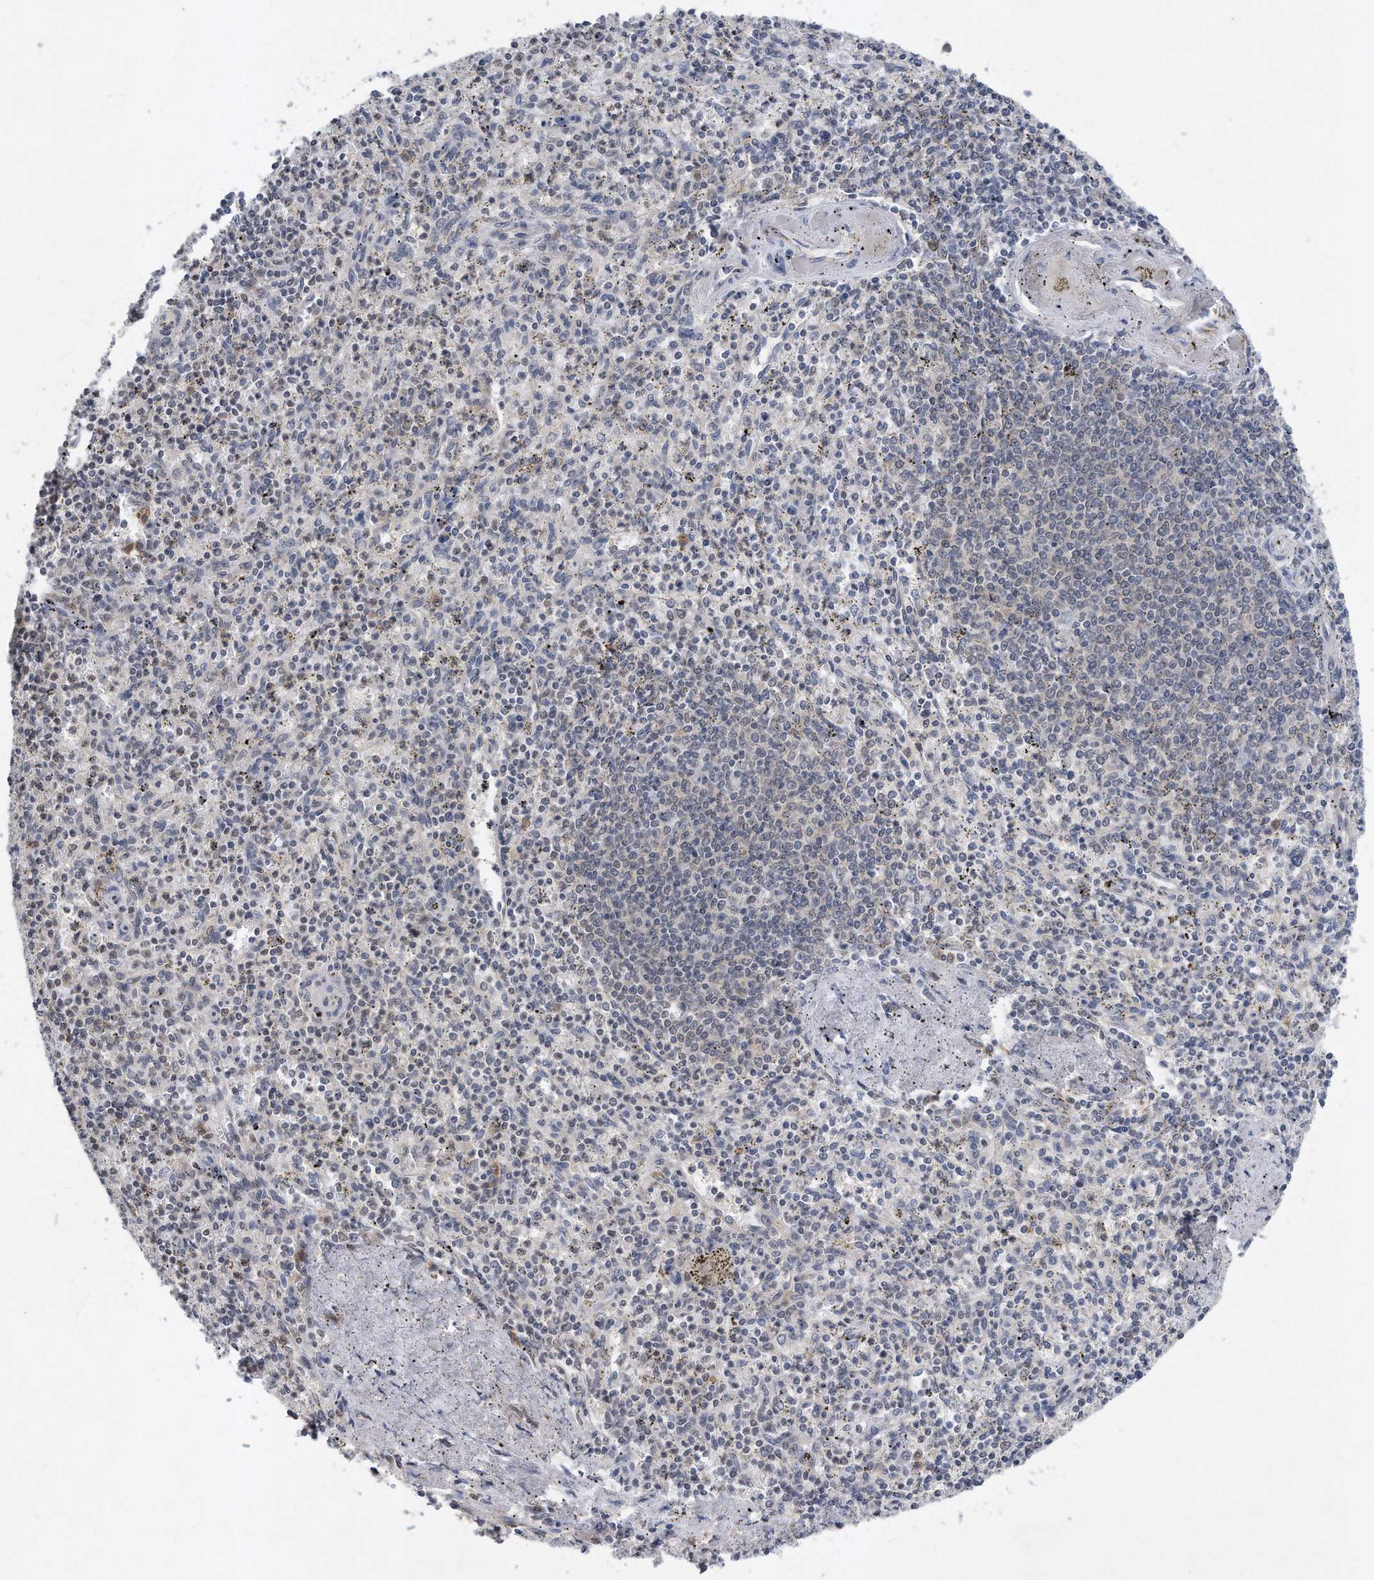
{"staining": {"intensity": "negative", "quantity": "none", "location": "none"}, "tissue": "spleen", "cell_type": "Cells in red pulp", "image_type": "normal", "snomed": [{"axis": "morphology", "description": "Normal tissue, NOS"}, {"axis": "topography", "description": "Spleen"}], "caption": "IHC of unremarkable spleen exhibits no expression in cells in red pulp. (Brightfield microscopy of DAB immunohistochemistry (IHC) at high magnification).", "gene": "TP53INP1", "patient": {"sex": "male", "age": 72}}